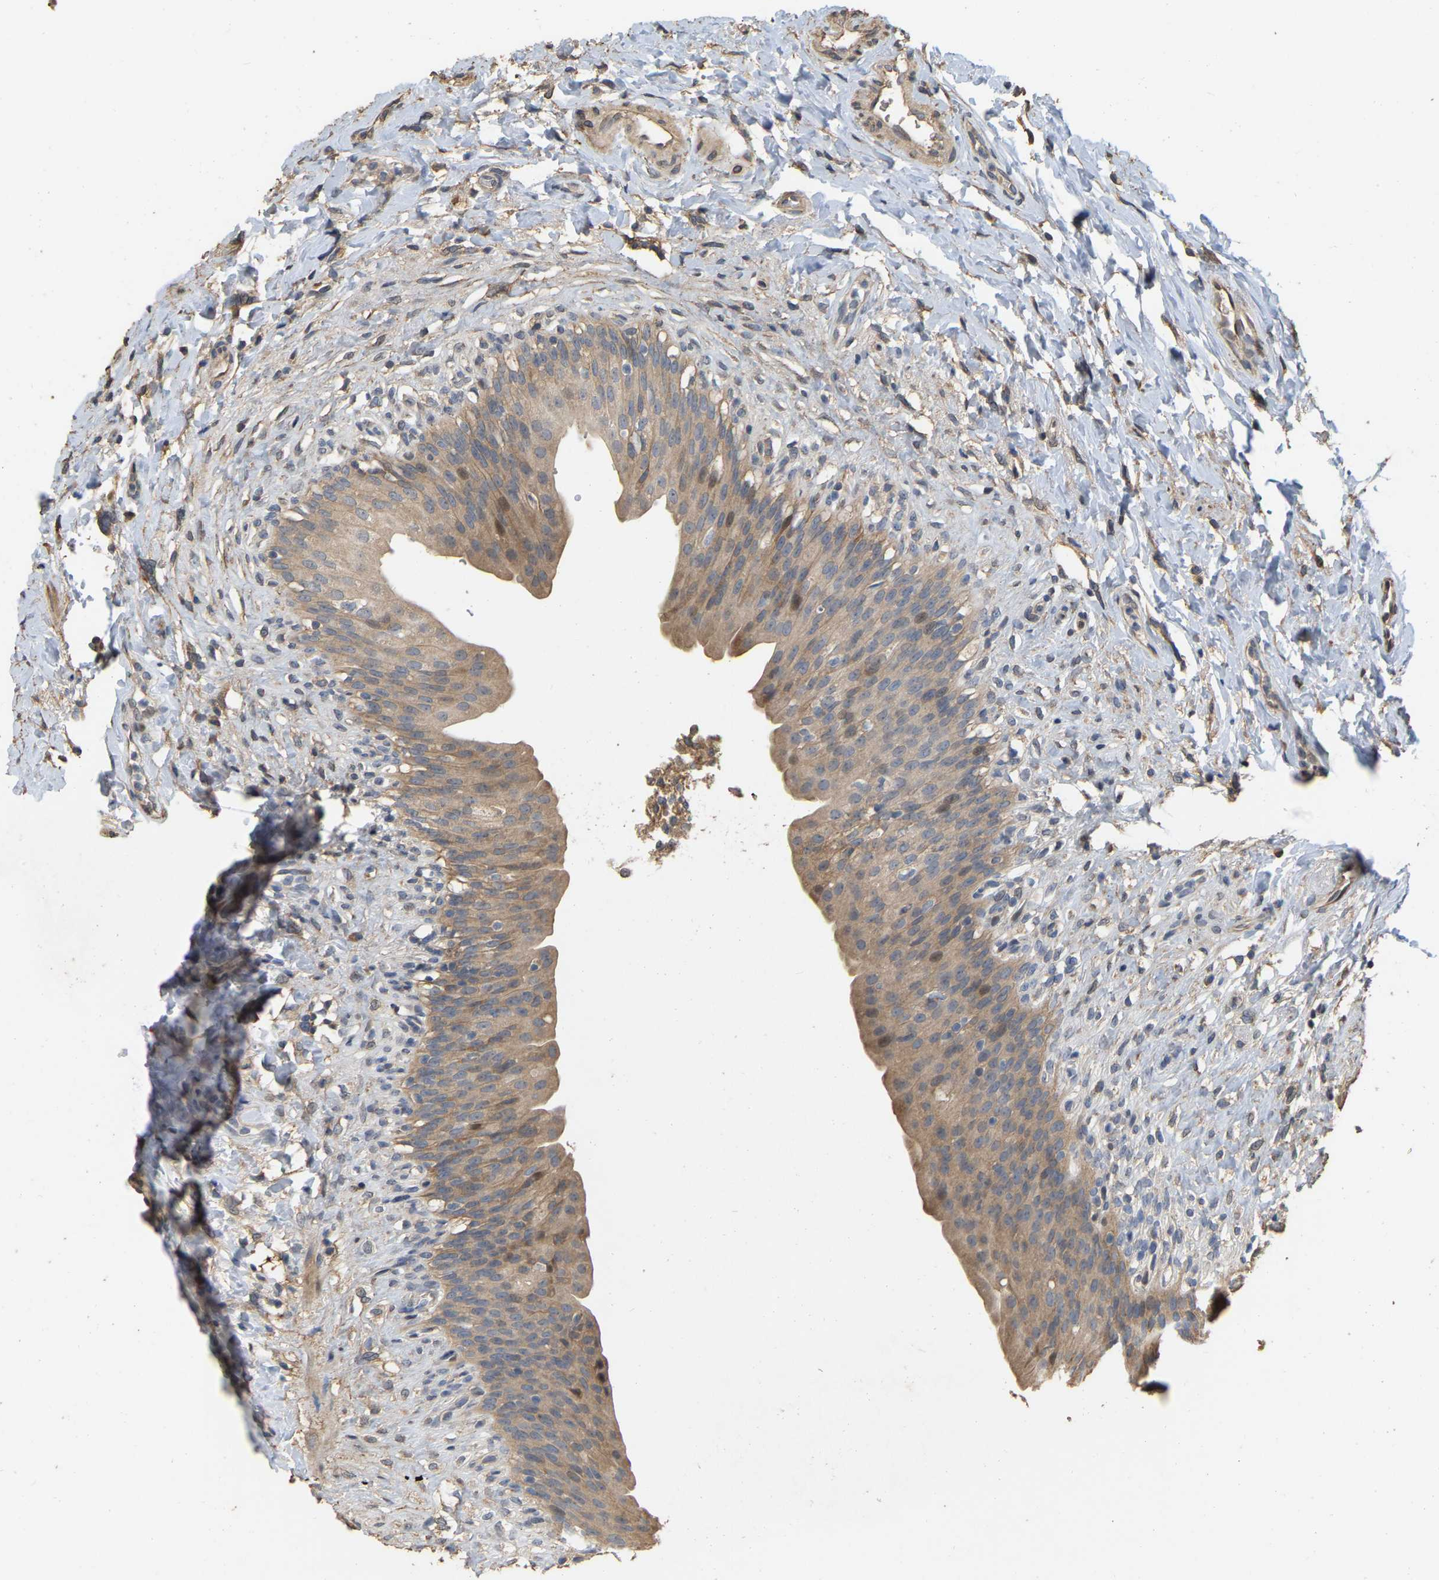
{"staining": {"intensity": "moderate", "quantity": ">75%", "location": "cytoplasmic/membranous,nuclear"}, "tissue": "urinary bladder", "cell_type": "Urothelial cells", "image_type": "normal", "snomed": [{"axis": "morphology", "description": "Normal tissue, NOS"}, {"axis": "topography", "description": "Urinary bladder"}], "caption": "The image exhibits a brown stain indicating the presence of a protein in the cytoplasmic/membranous,nuclear of urothelial cells in urinary bladder. (Brightfield microscopy of DAB IHC at high magnification).", "gene": "NCS1", "patient": {"sex": "female", "age": 79}}